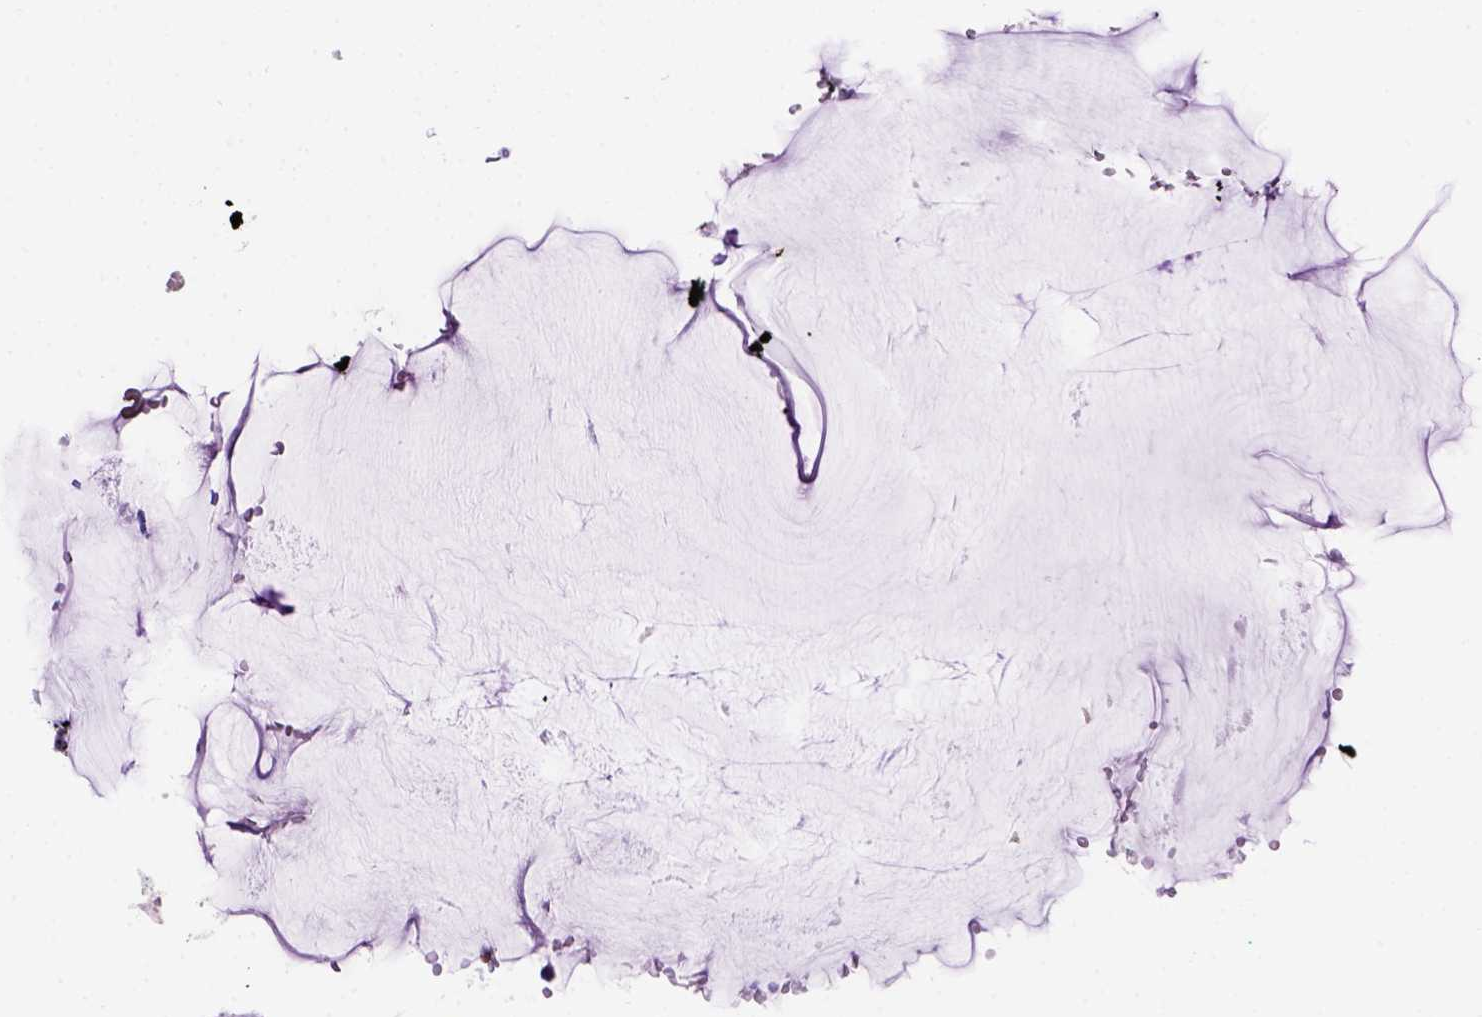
{"staining": {"intensity": "negative", "quantity": "none", "location": "none"}, "tissue": "gallbladder", "cell_type": "Glandular cells", "image_type": "normal", "snomed": [{"axis": "morphology", "description": "Normal tissue, NOS"}, {"axis": "topography", "description": "Gallbladder"}], "caption": "Immunohistochemical staining of normal gallbladder shows no significant expression in glandular cells.", "gene": "FOXI1", "patient": {"sex": "female", "age": 63}}